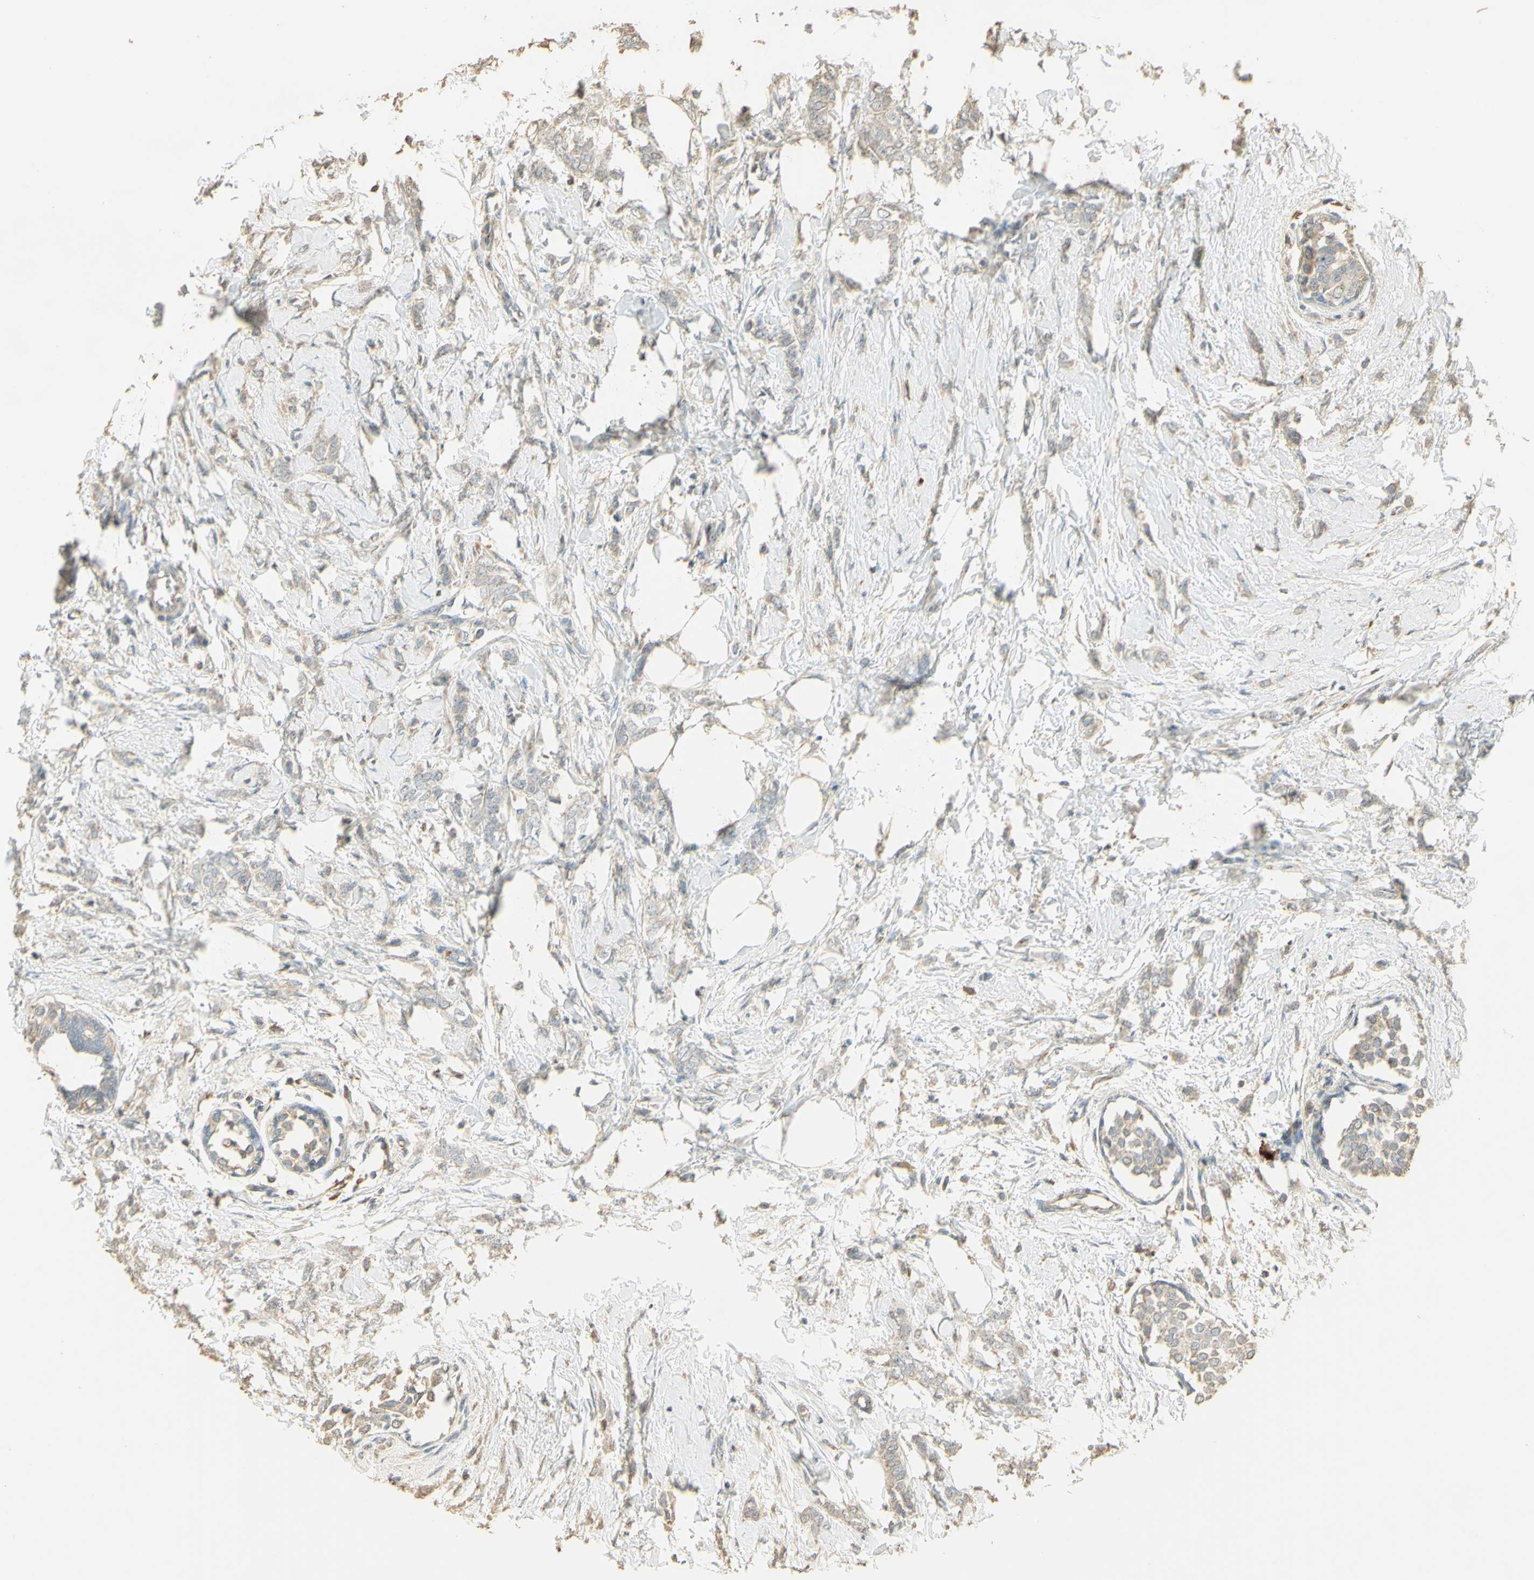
{"staining": {"intensity": "weak", "quantity": "25%-75%", "location": "cytoplasmic/membranous"}, "tissue": "breast cancer", "cell_type": "Tumor cells", "image_type": "cancer", "snomed": [{"axis": "morphology", "description": "Lobular carcinoma, in situ"}, {"axis": "morphology", "description": "Lobular carcinoma"}, {"axis": "topography", "description": "Breast"}], "caption": "High-power microscopy captured an immunohistochemistry photomicrograph of breast cancer, revealing weak cytoplasmic/membranous expression in about 25%-75% of tumor cells.", "gene": "UXS1", "patient": {"sex": "female", "age": 41}}